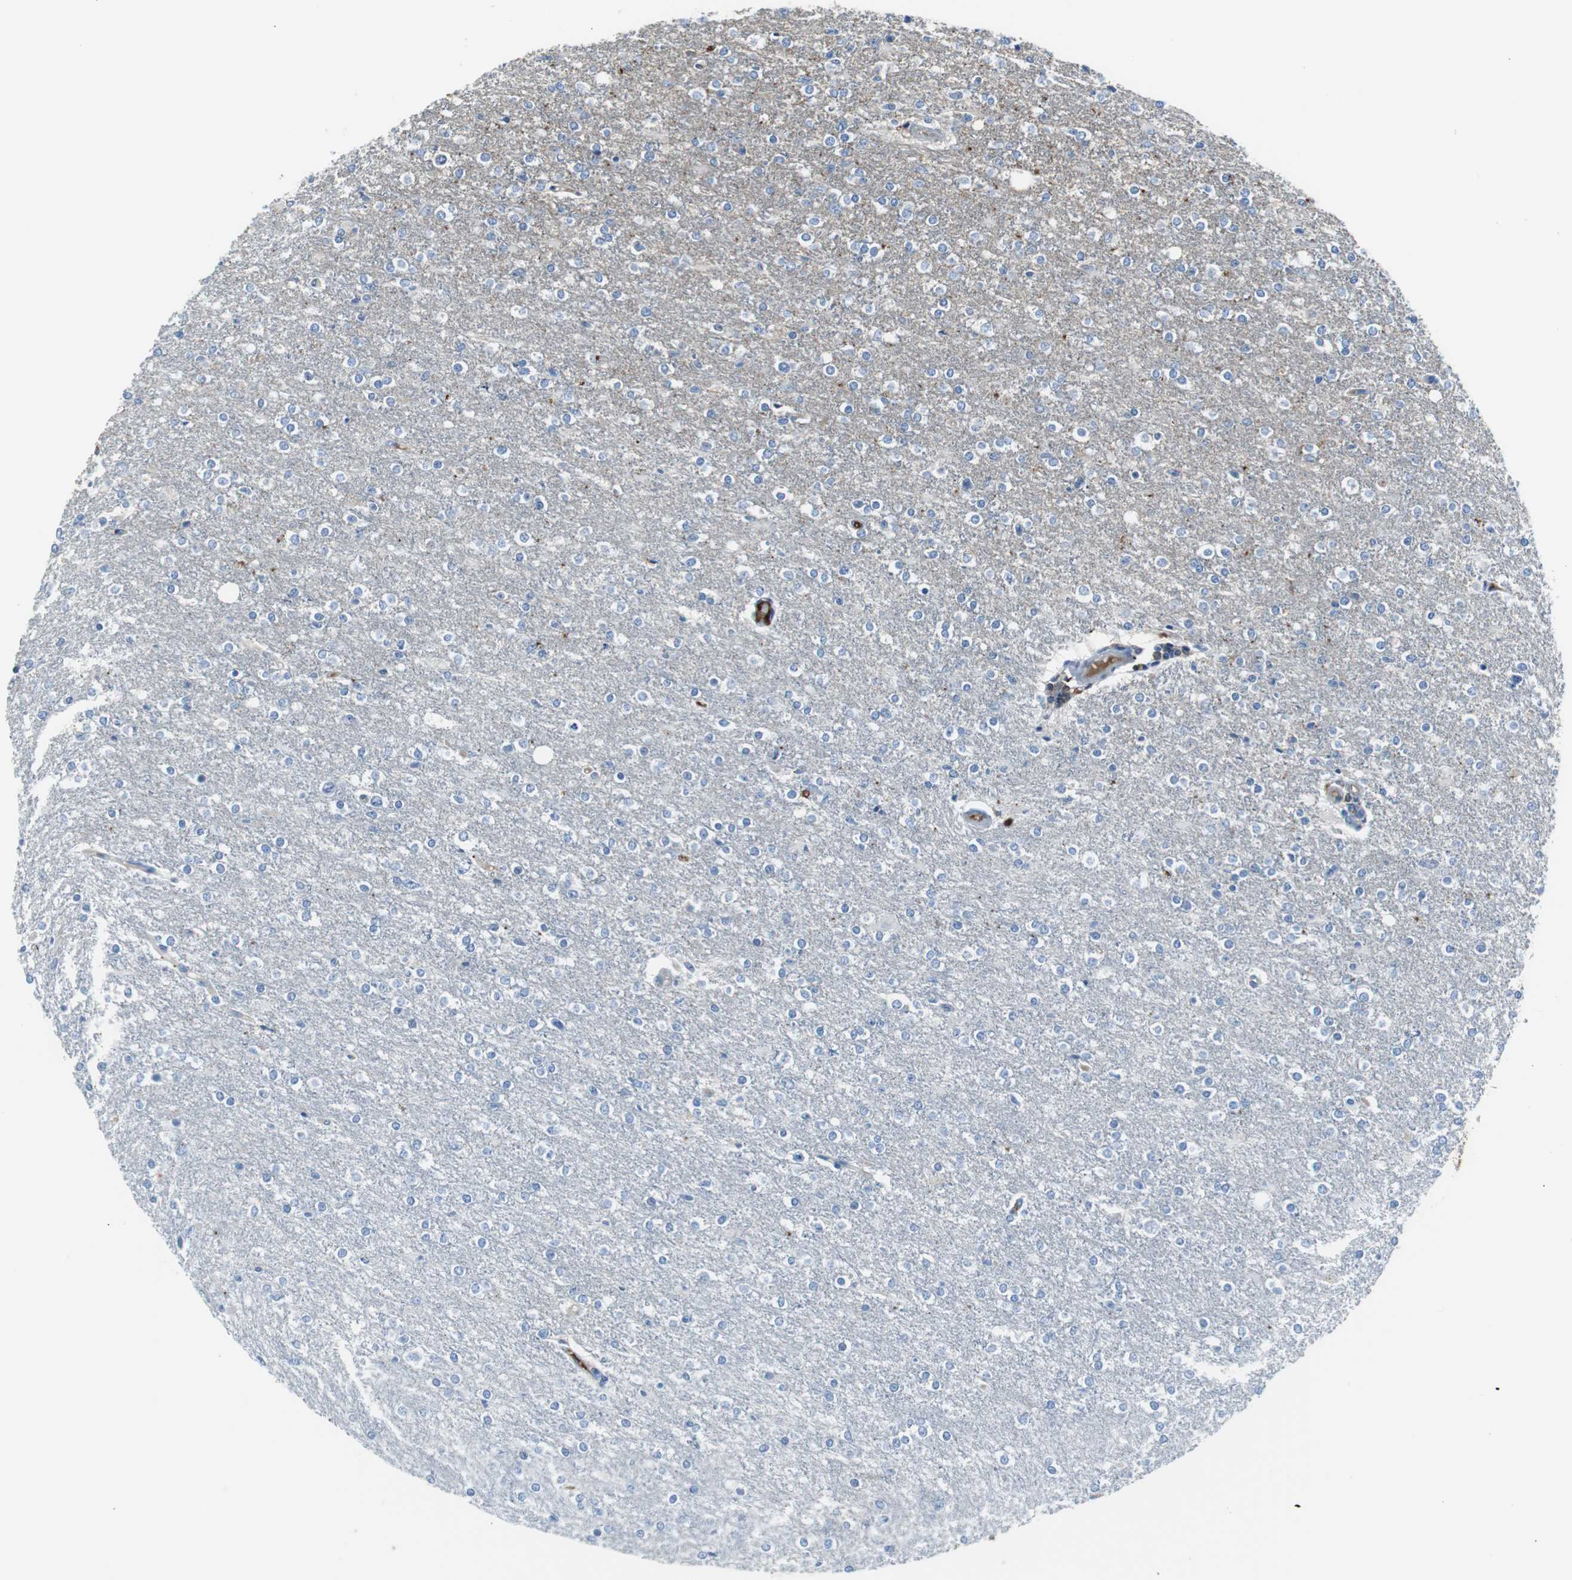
{"staining": {"intensity": "negative", "quantity": "none", "location": "none"}, "tissue": "glioma", "cell_type": "Tumor cells", "image_type": "cancer", "snomed": [{"axis": "morphology", "description": "Glioma, malignant, High grade"}, {"axis": "topography", "description": "Cerebral cortex"}], "caption": "Tumor cells show no significant positivity in glioma.", "gene": "APCS", "patient": {"sex": "male", "age": 76}}